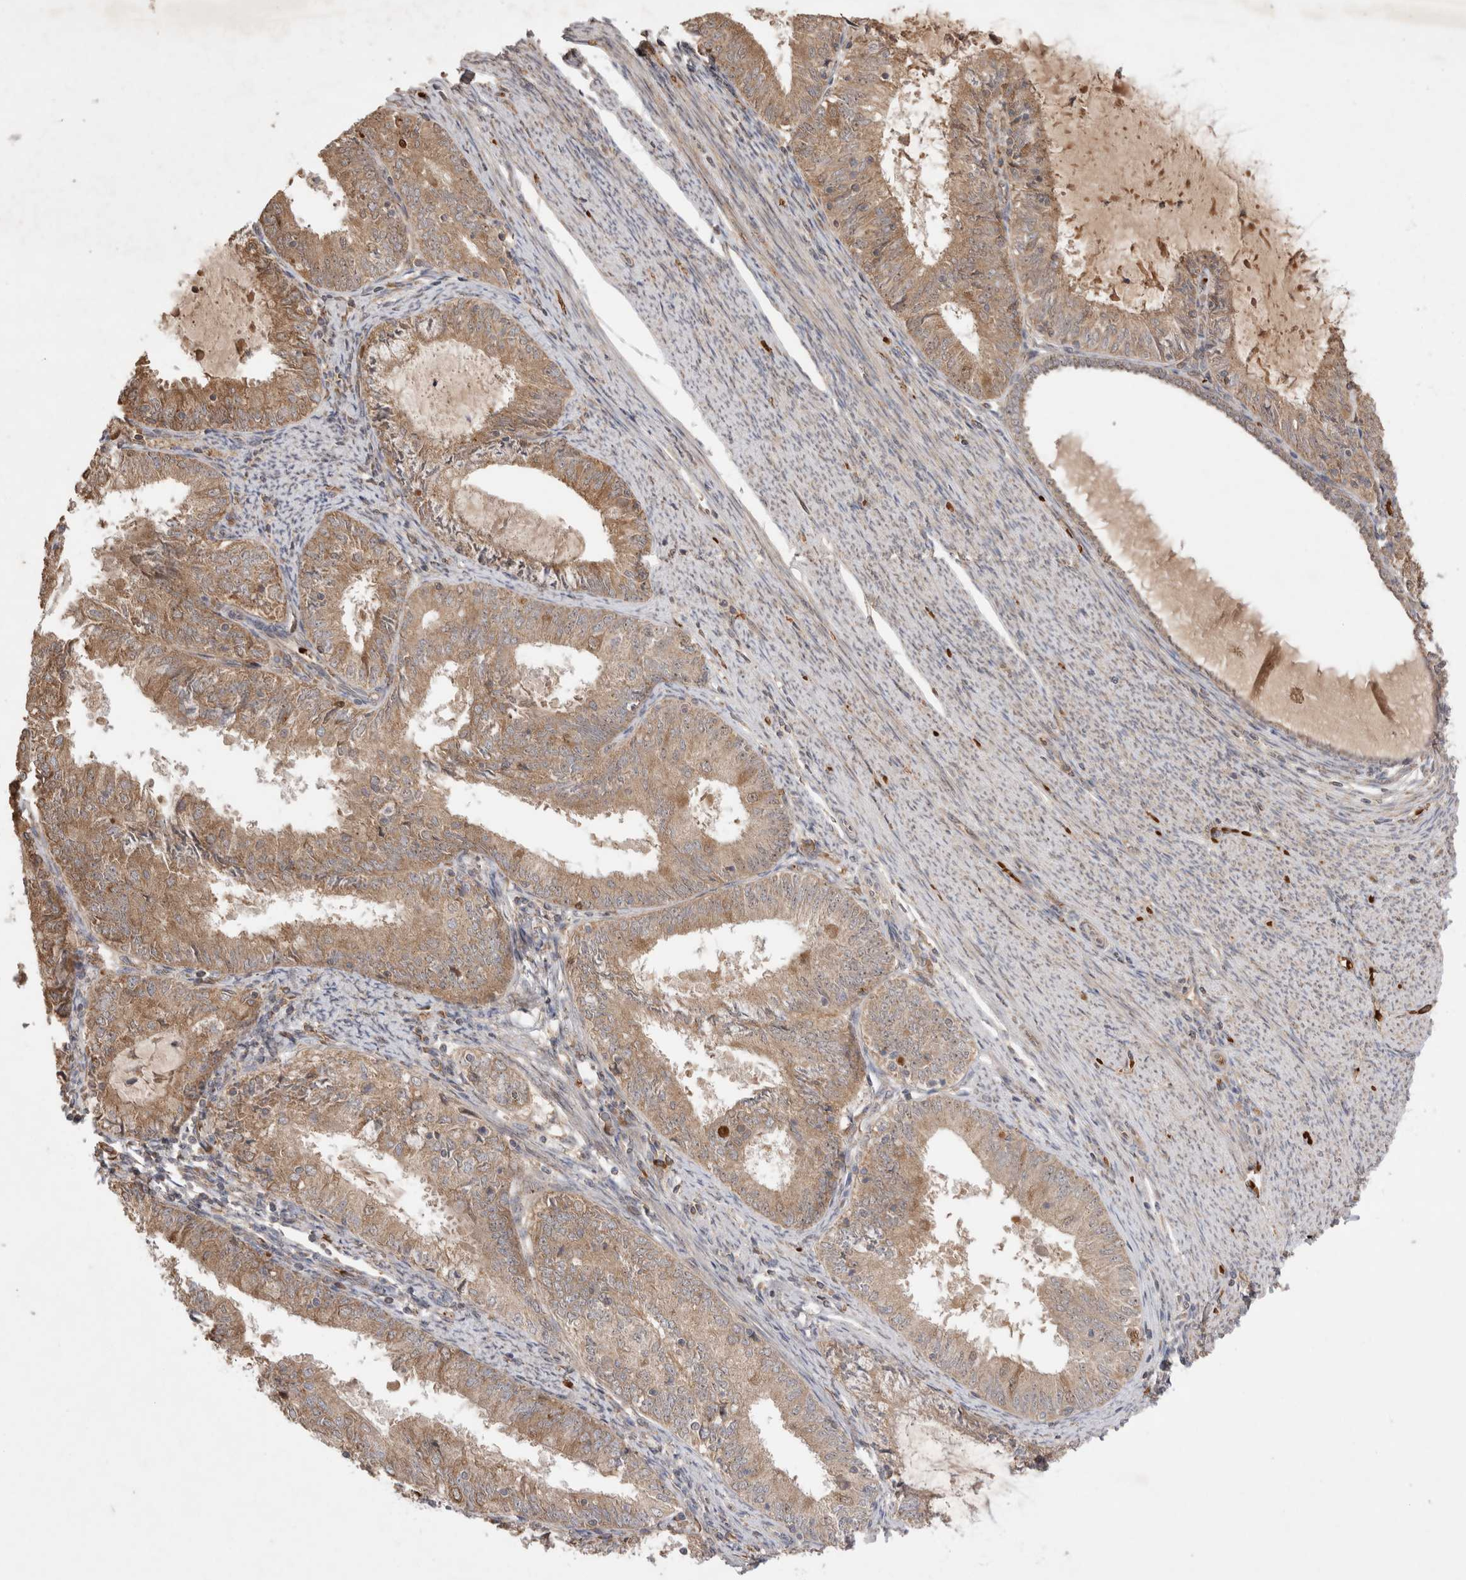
{"staining": {"intensity": "moderate", "quantity": ">75%", "location": "cytoplasmic/membranous"}, "tissue": "endometrial cancer", "cell_type": "Tumor cells", "image_type": "cancer", "snomed": [{"axis": "morphology", "description": "Adenocarcinoma, NOS"}, {"axis": "topography", "description": "Endometrium"}], "caption": "Endometrial adenocarcinoma stained for a protein displays moderate cytoplasmic/membranous positivity in tumor cells.", "gene": "FAM221A", "patient": {"sex": "female", "age": 57}}